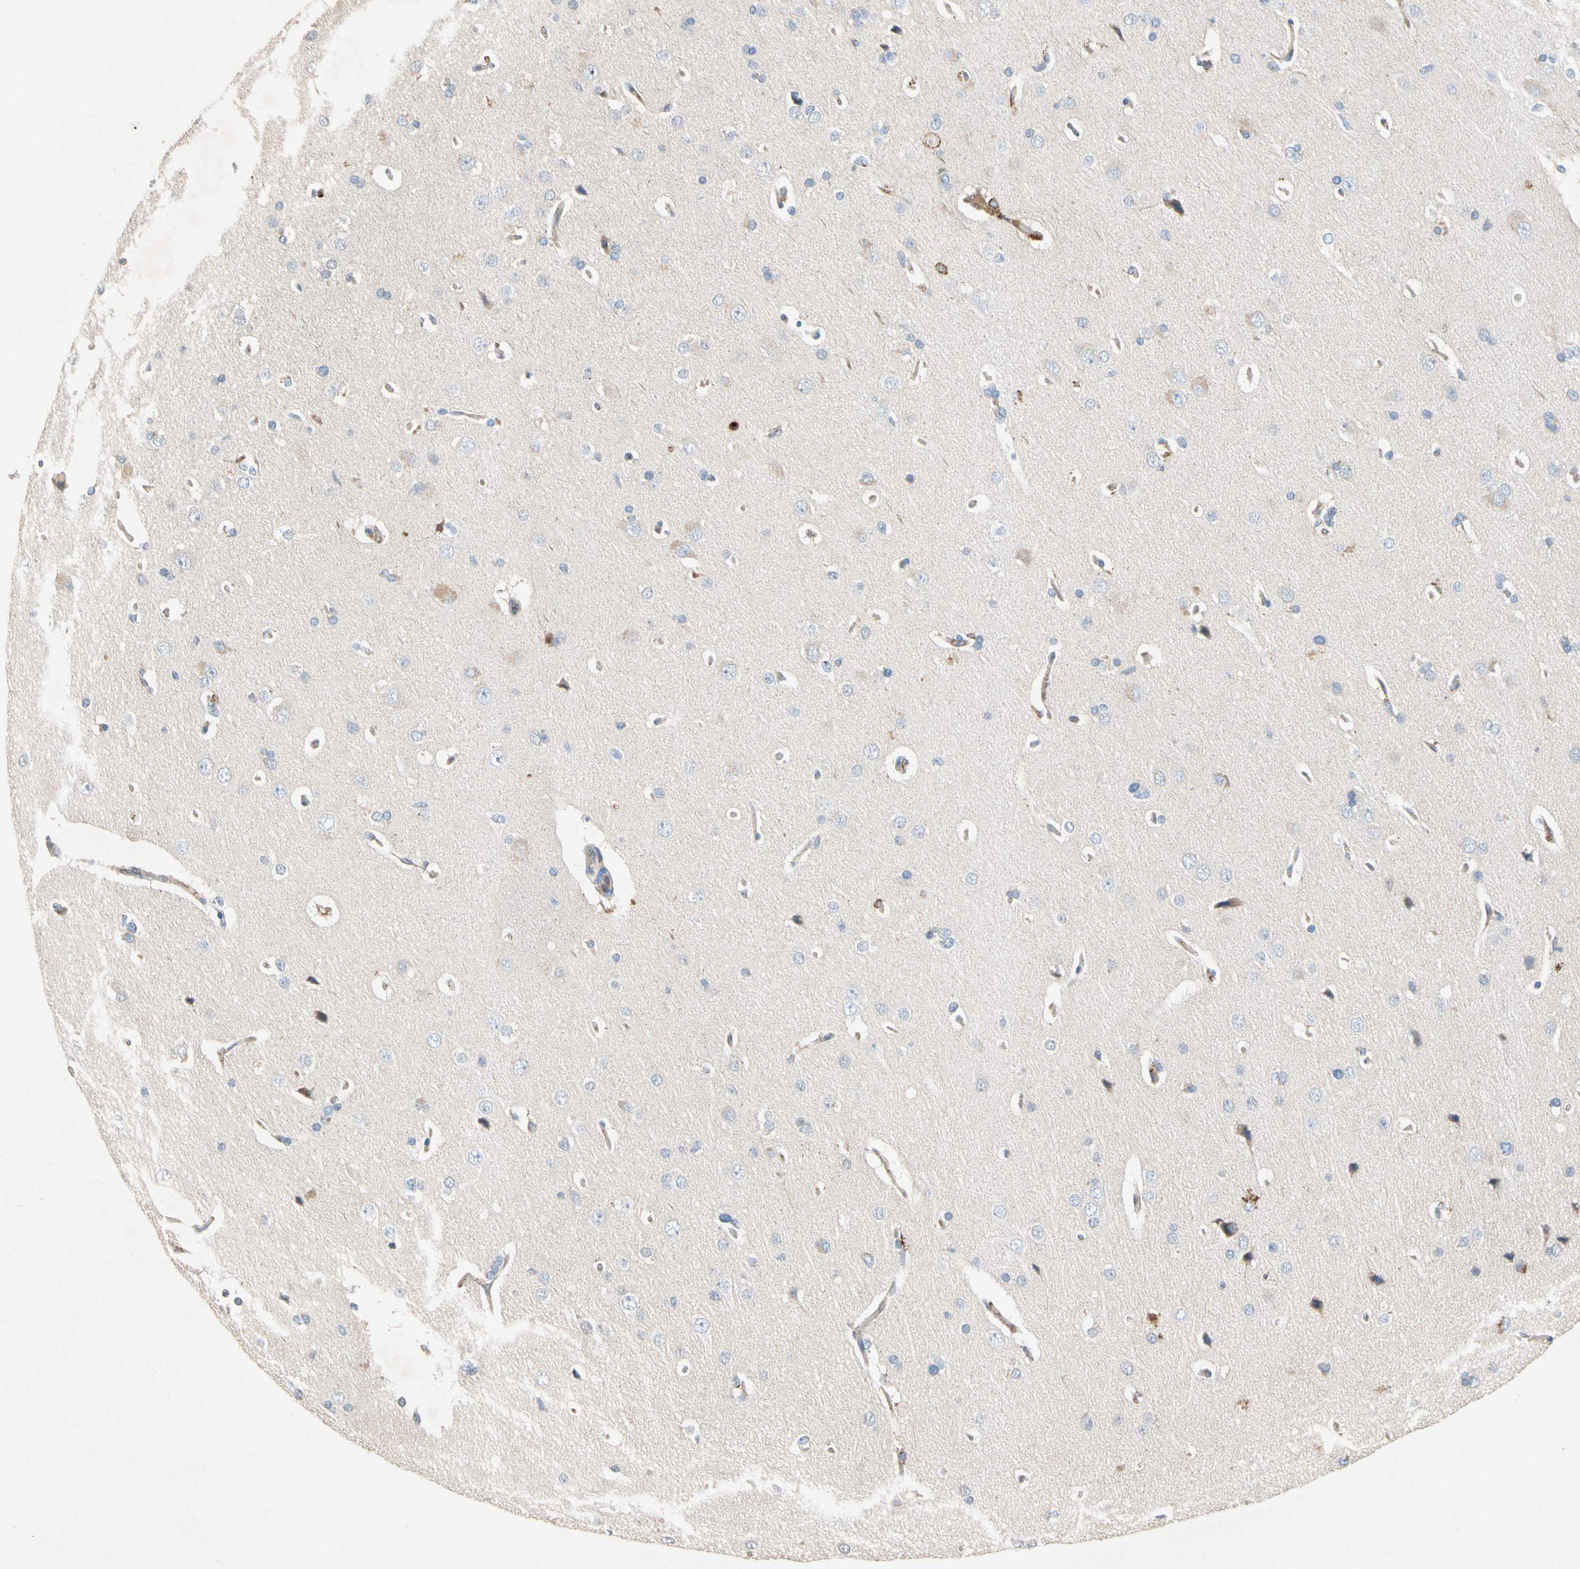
{"staining": {"intensity": "weak", "quantity": ">75%", "location": "cytoplasmic/membranous"}, "tissue": "cerebral cortex", "cell_type": "Endothelial cells", "image_type": "normal", "snomed": [{"axis": "morphology", "description": "Normal tissue, NOS"}, {"axis": "topography", "description": "Cerebral cortex"}], "caption": "Protein analysis of normal cerebral cortex demonstrates weak cytoplasmic/membranous staining in approximately >75% of endothelial cells.", "gene": "NDFIP2", "patient": {"sex": "male", "age": 62}}